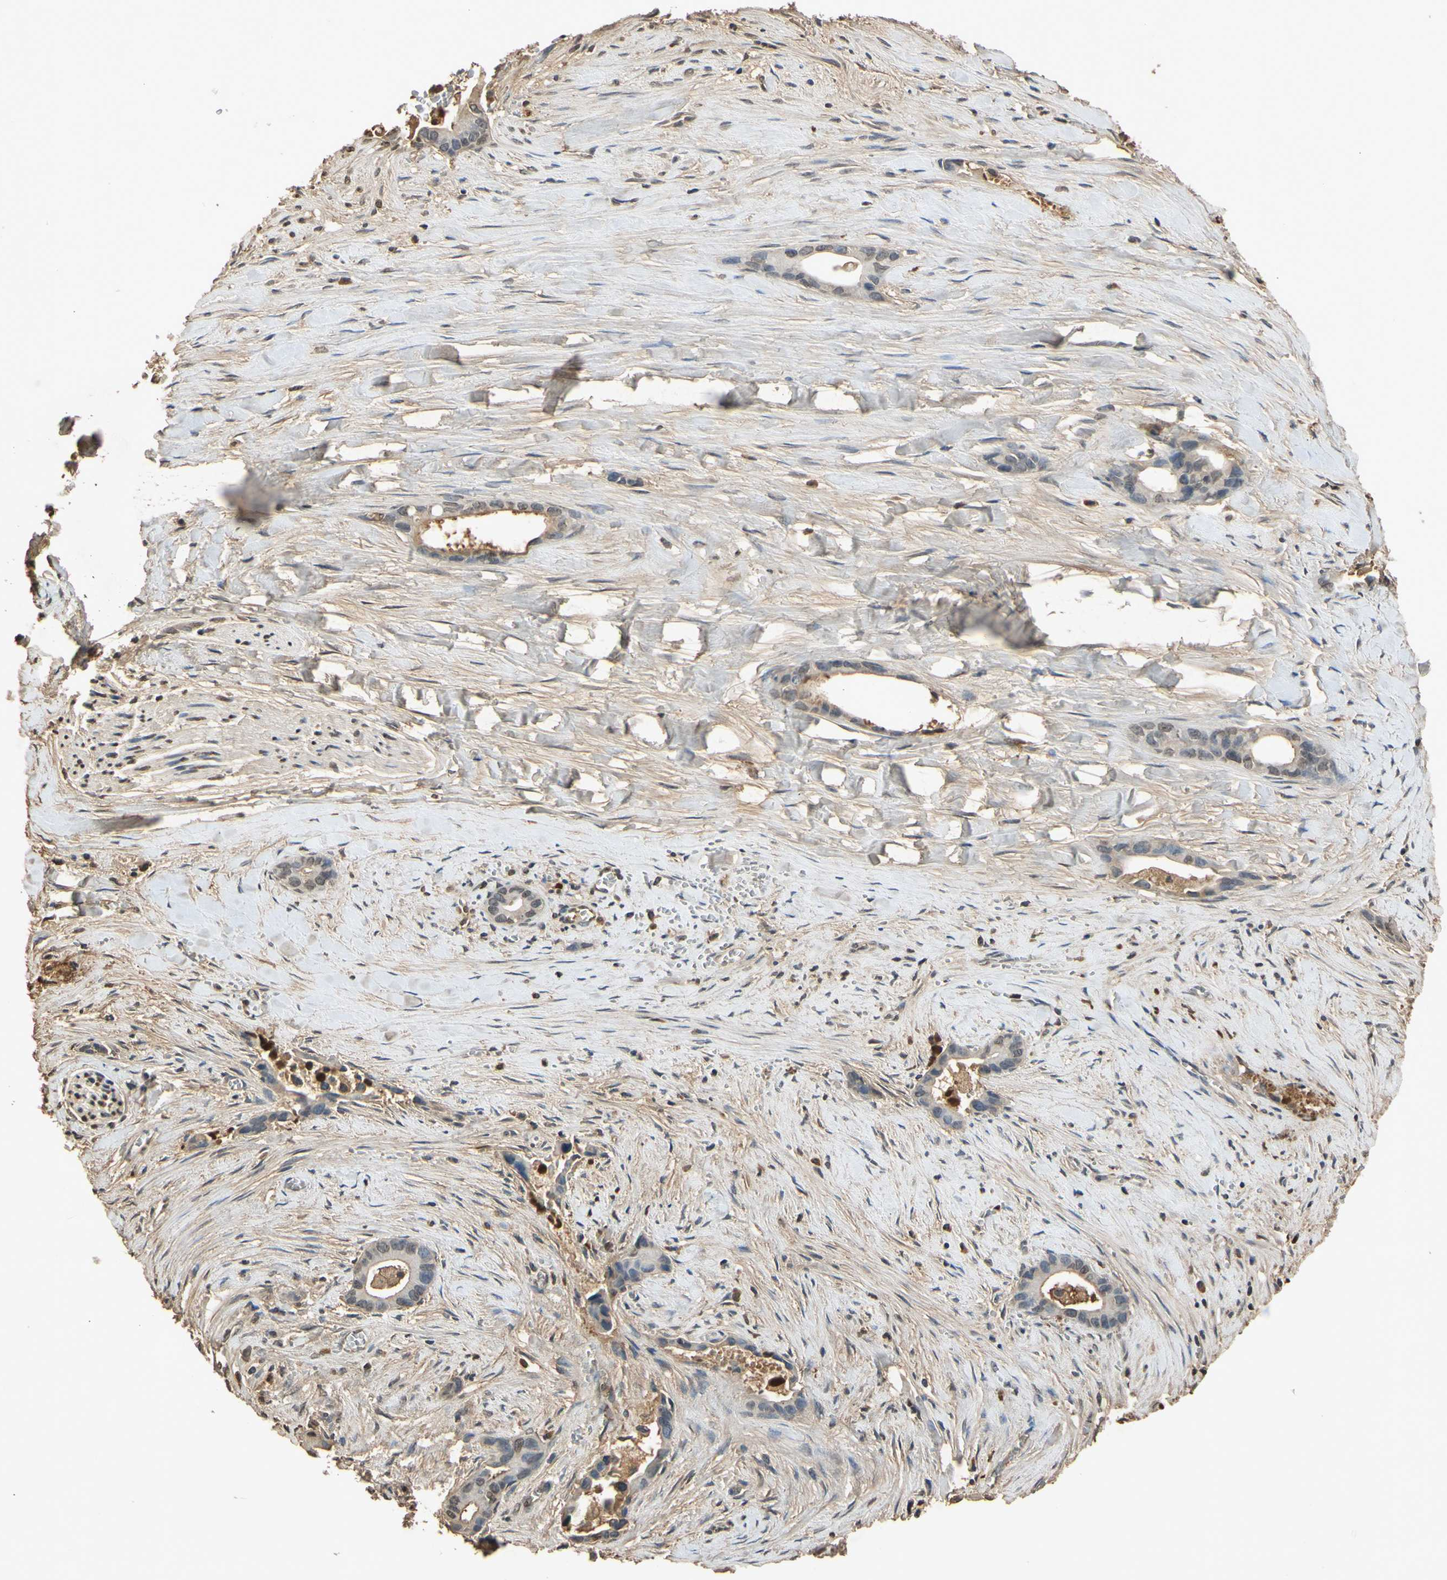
{"staining": {"intensity": "weak", "quantity": "25%-75%", "location": "cytoplasmic/membranous"}, "tissue": "liver cancer", "cell_type": "Tumor cells", "image_type": "cancer", "snomed": [{"axis": "morphology", "description": "Cholangiocarcinoma"}, {"axis": "topography", "description": "Liver"}], "caption": "Liver cholangiocarcinoma was stained to show a protein in brown. There is low levels of weak cytoplasmic/membranous positivity in approximately 25%-75% of tumor cells.", "gene": "TIMP2", "patient": {"sex": "female", "age": 55}}